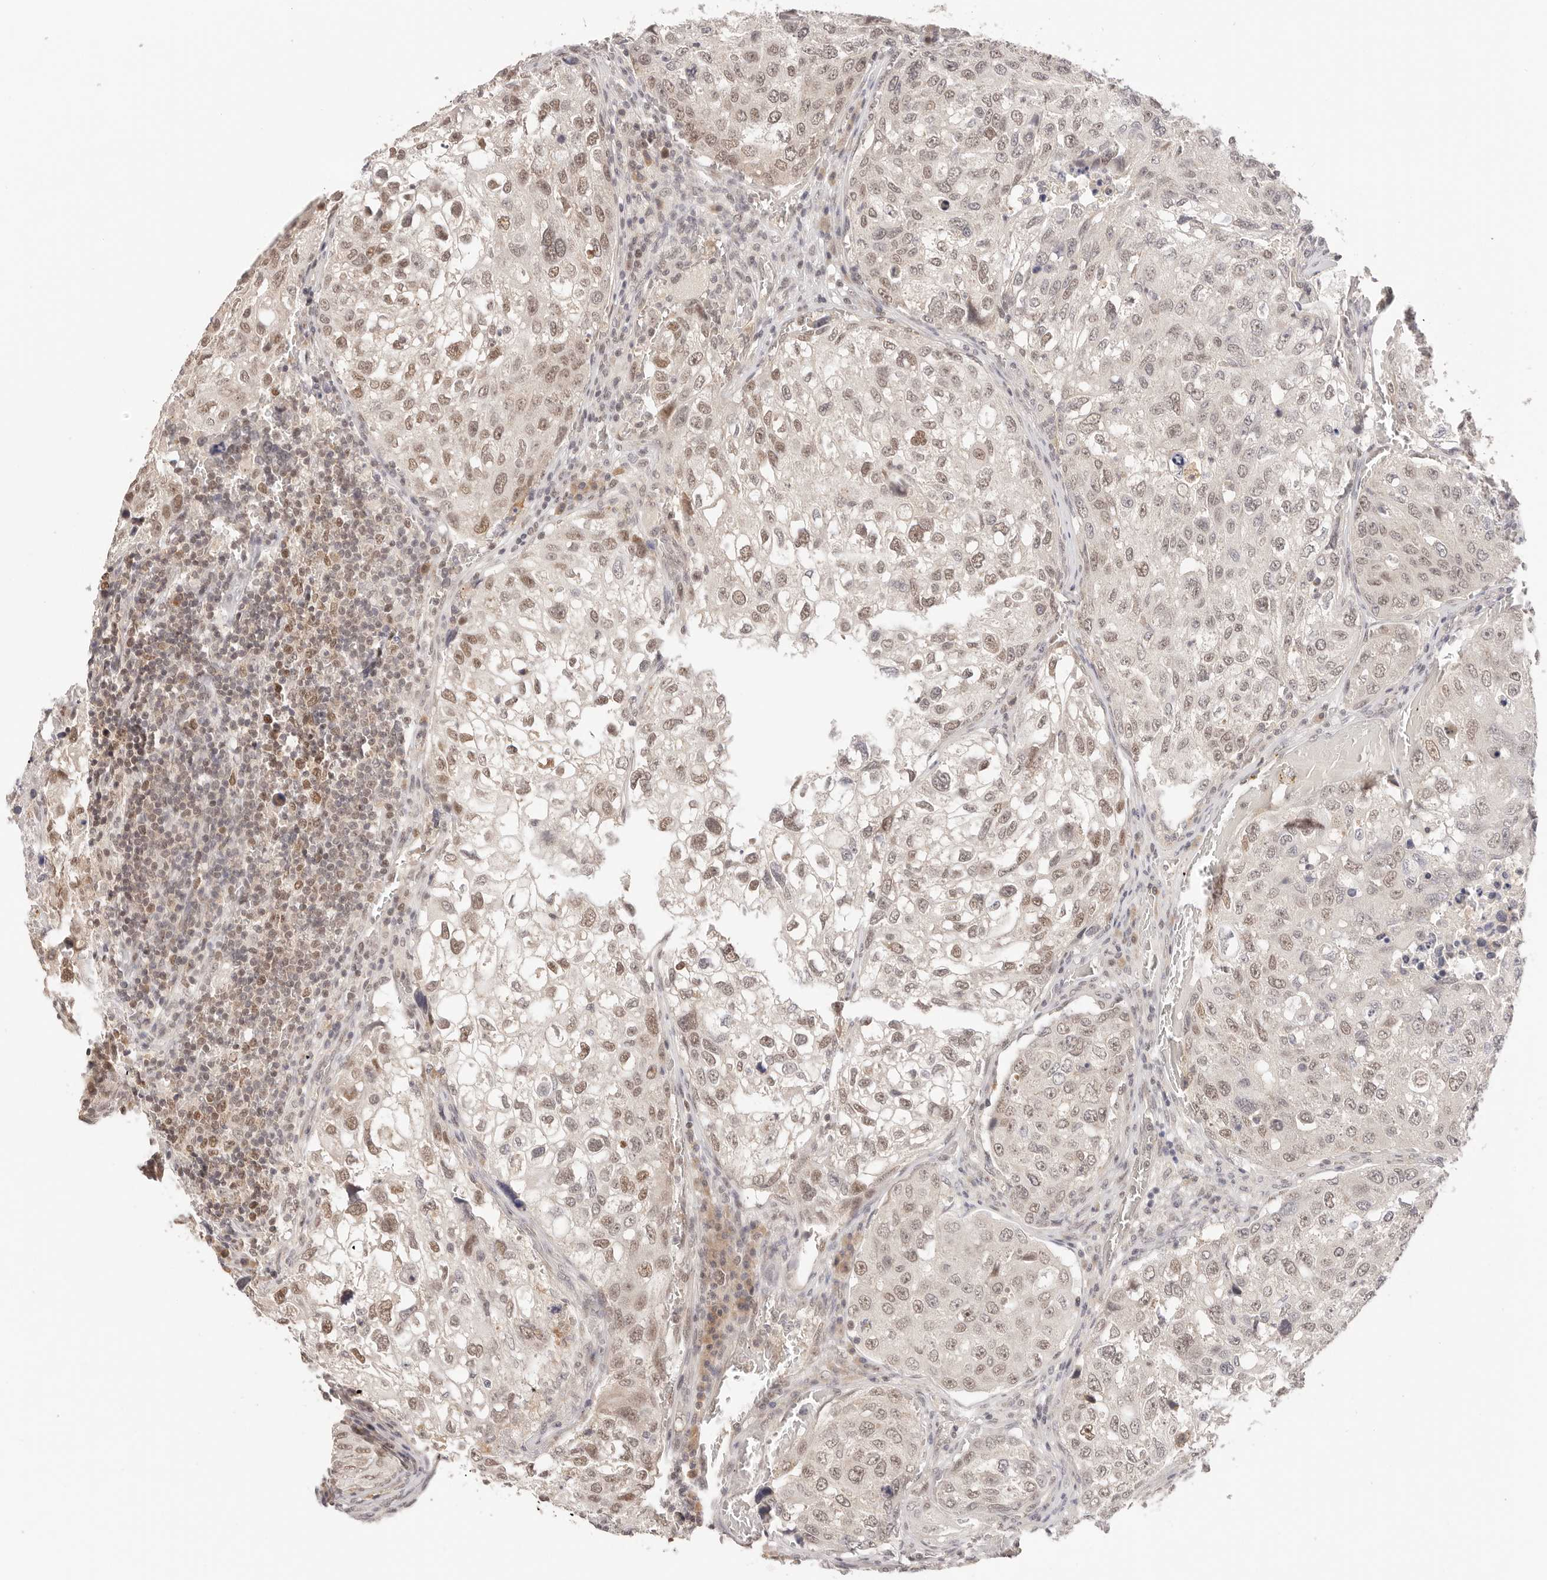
{"staining": {"intensity": "moderate", "quantity": "25%-75%", "location": "nuclear"}, "tissue": "urothelial cancer", "cell_type": "Tumor cells", "image_type": "cancer", "snomed": [{"axis": "morphology", "description": "Urothelial carcinoma, High grade"}, {"axis": "topography", "description": "Lymph node"}, {"axis": "topography", "description": "Urinary bladder"}], "caption": "High-grade urothelial carcinoma stained for a protein (brown) displays moderate nuclear positive staining in approximately 25%-75% of tumor cells.", "gene": "RFC3", "patient": {"sex": "male", "age": 51}}